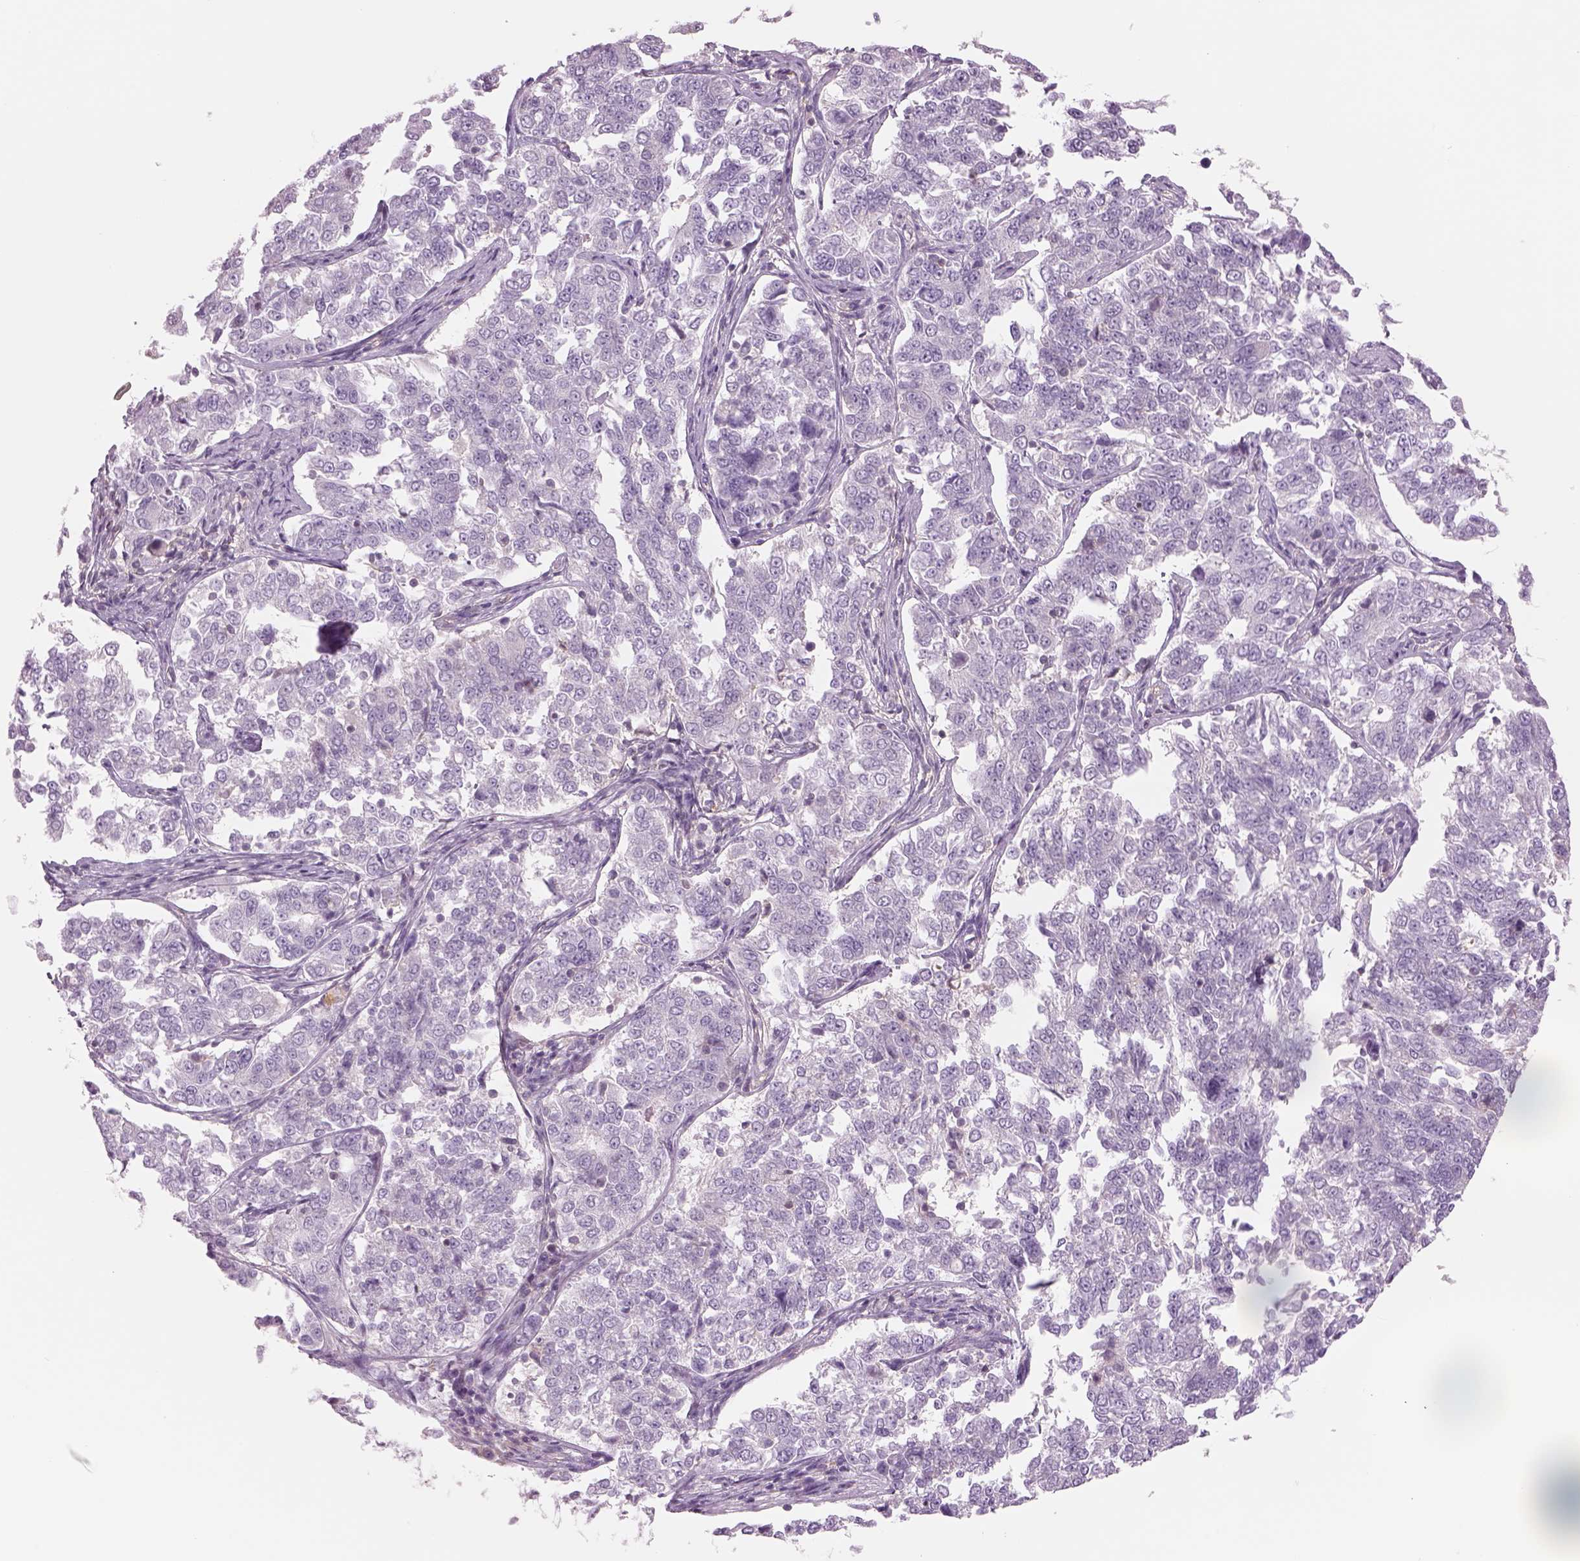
{"staining": {"intensity": "negative", "quantity": "none", "location": "none"}, "tissue": "endometrial cancer", "cell_type": "Tumor cells", "image_type": "cancer", "snomed": [{"axis": "morphology", "description": "Adenocarcinoma, NOS"}, {"axis": "topography", "description": "Endometrium"}], "caption": "High magnification brightfield microscopy of endometrial cancer (adenocarcinoma) stained with DAB (brown) and counterstained with hematoxylin (blue): tumor cells show no significant staining.", "gene": "SLC1A7", "patient": {"sex": "female", "age": 43}}